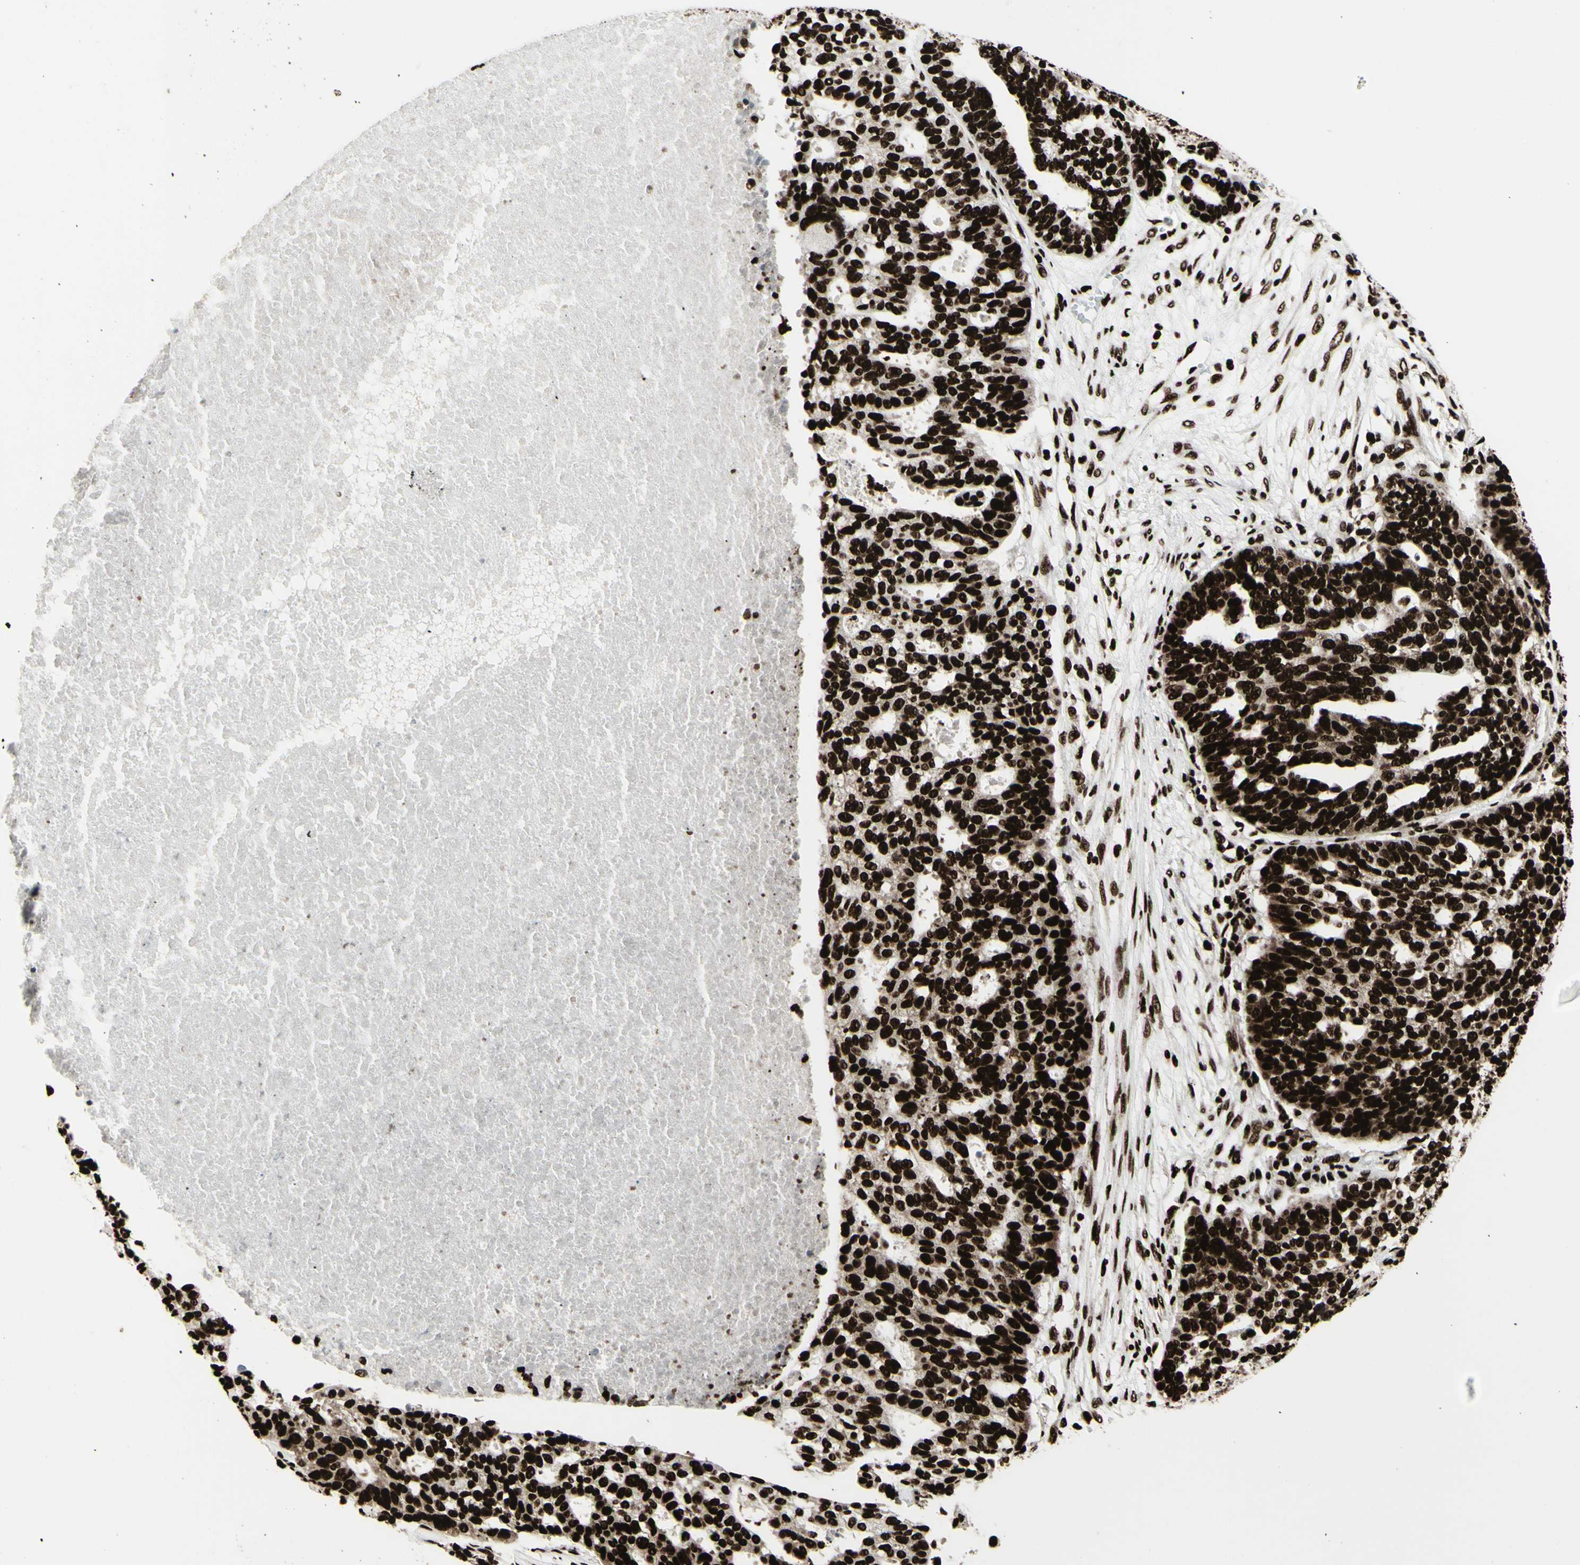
{"staining": {"intensity": "strong", "quantity": ">75%", "location": "nuclear"}, "tissue": "ovarian cancer", "cell_type": "Tumor cells", "image_type": "cancer", "snomed": [{"axis": "morphology", "description": "Cystadenocarcinoma, serous, NOS"}, {"axis": "topography", "description": "Ovary"}], "caption": "Human ovarian serous cystadenocarcinoma stained with a brown dye exhibits strong nuclear positive staining in about >75% of tumor cells.", "gene": "U2AF2", "patient": {"sex": "female", "age": 59}}